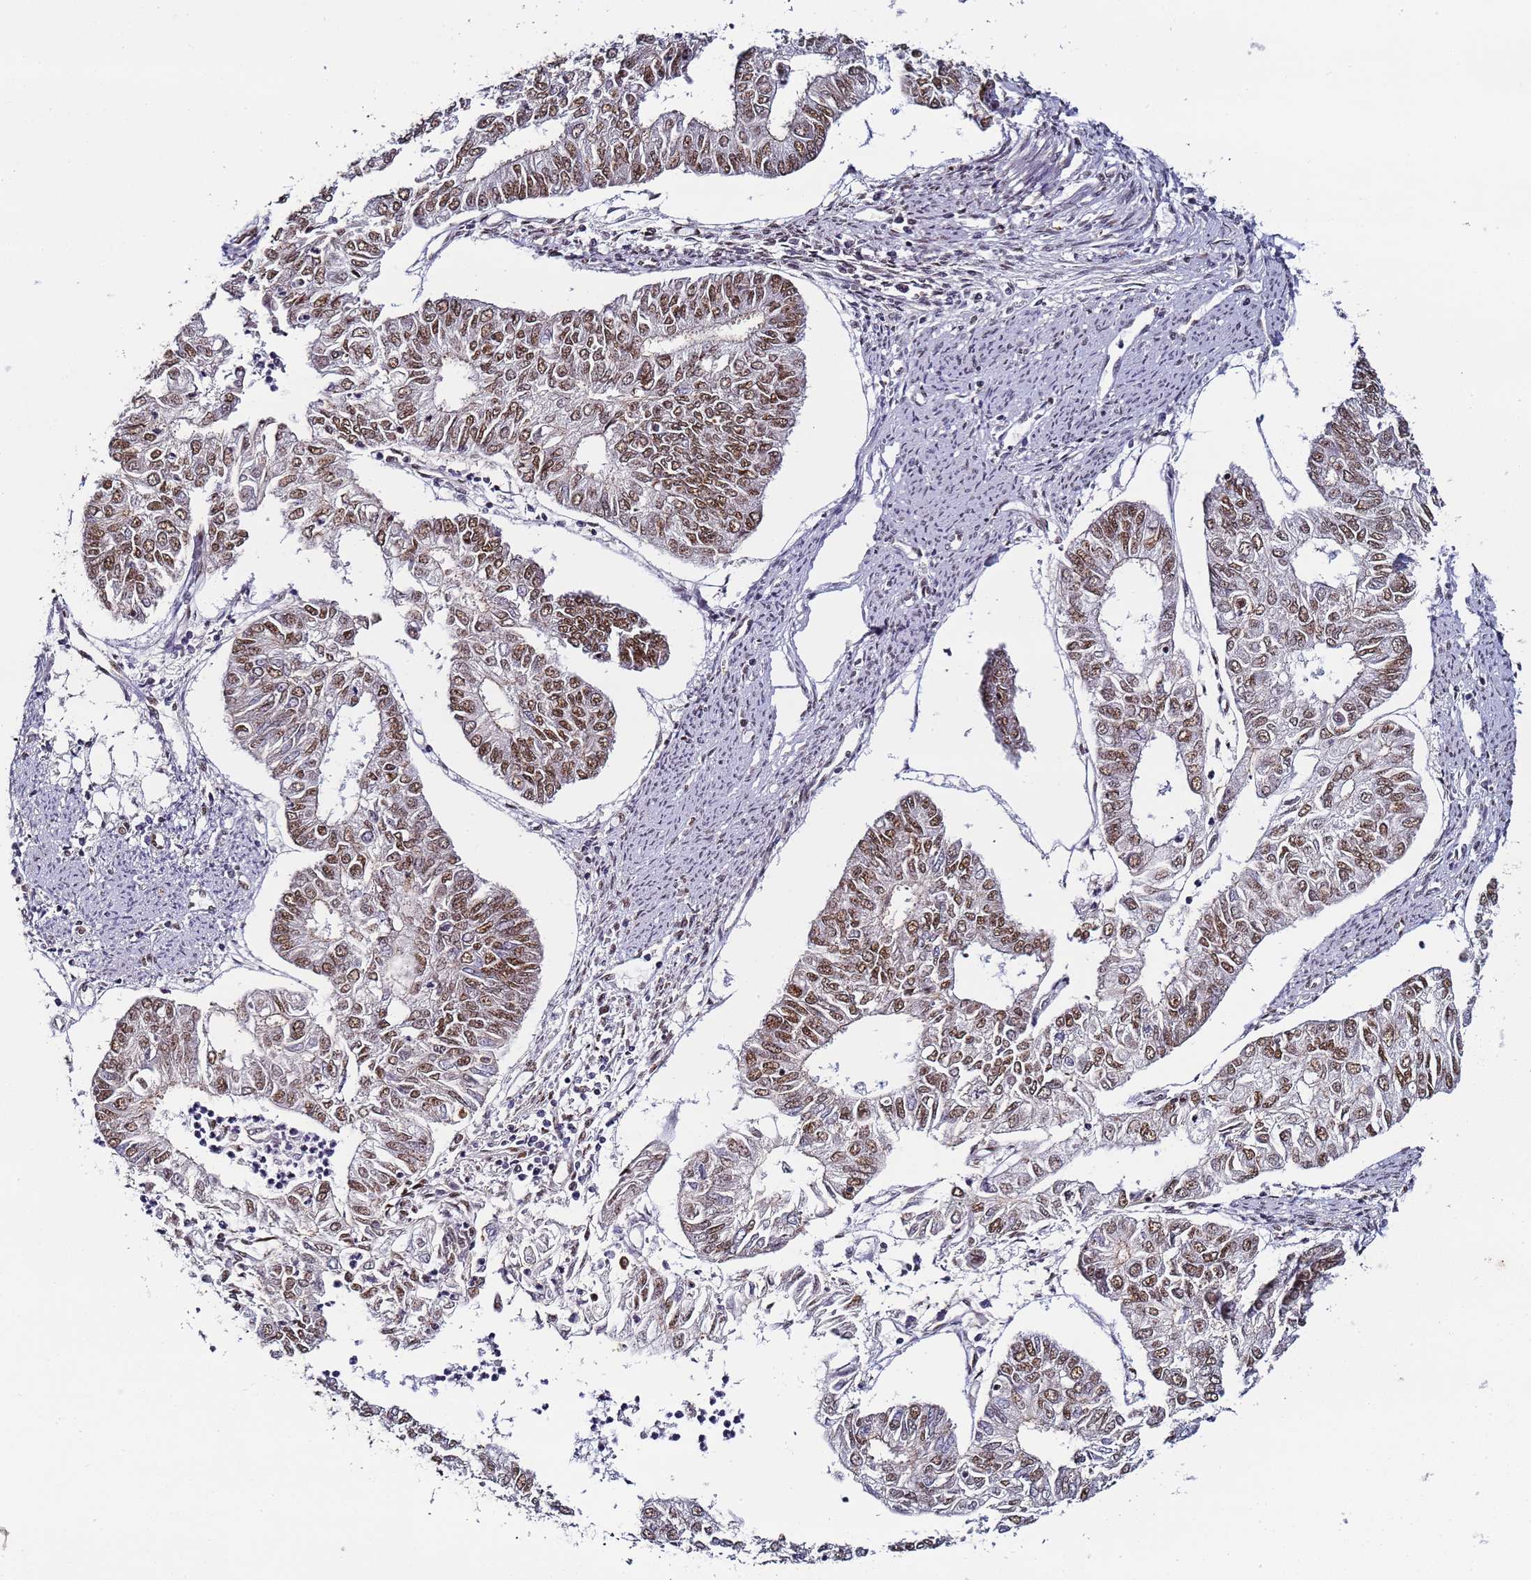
{"staining": {"intensity": "moderate", "quantity": ">75%", "location": "nuclear"}, "tissue": "endometrial cancer", "cell_type": "Tumor cells", "image_type": "cancer", "snomed": [{"axis": "morphology", "description": "Adenocarcinoma, NOS"}, {"axis": "topography", "description": "Endometrium"}], "caption": "IHC staining of endometrial adenocarcinoma, which shows medium levels of moderate nuclear staining in about >75% of tumor cells indicating moderate nuclear protein expression. The staining was performed using DAB (brown) for protein detection and nuclei were counterstained in hematoxylin (blue).", "gene": "PSMA7", "patient": {"sex": "female", "age": 68}}